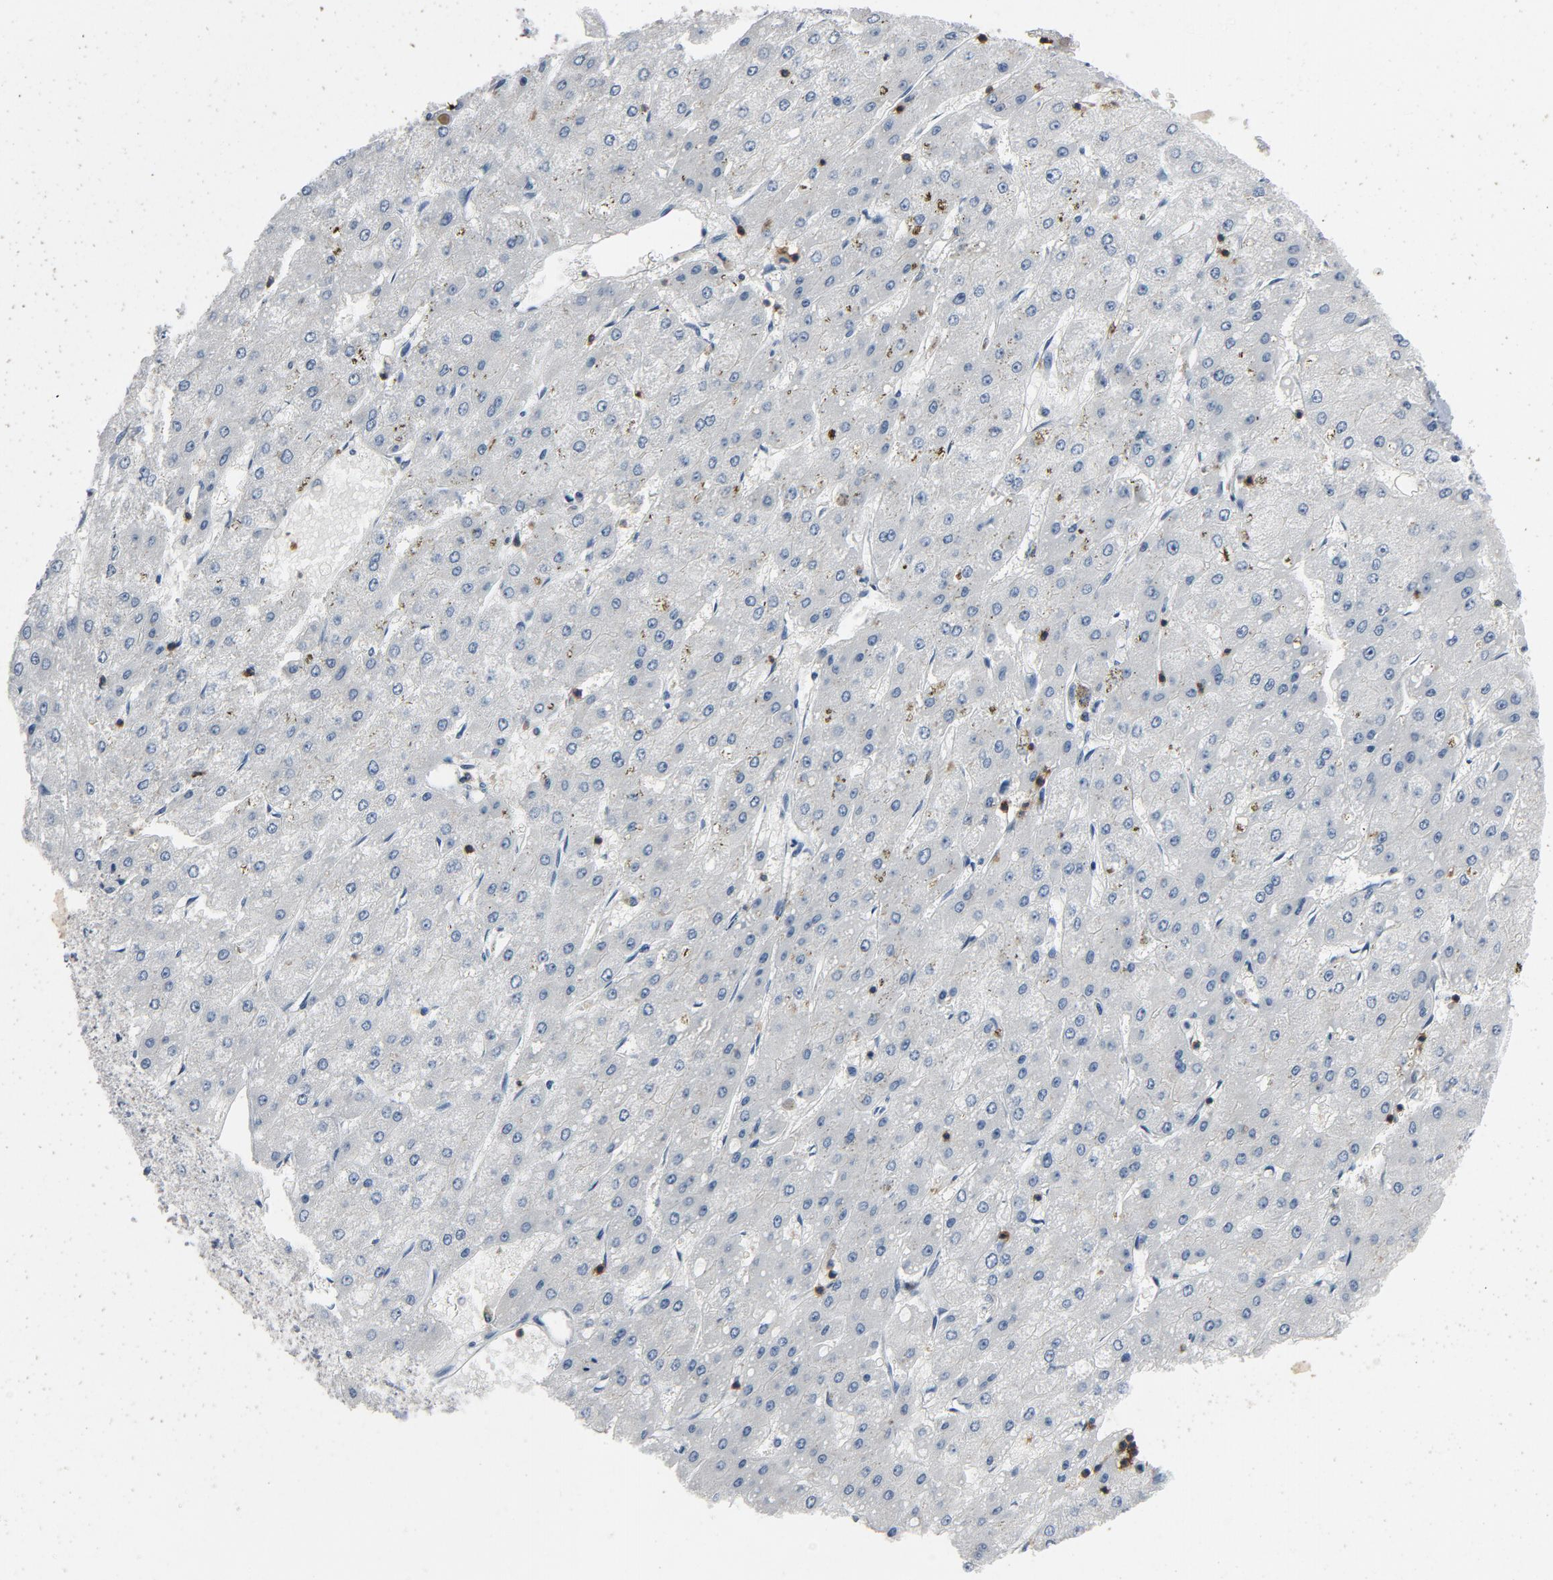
{"staining": {"intensity": "negative", "quantity": "none", "location": "none"}, "tissue": "liver cancer", "cell_type": "Tumor cells", "image_type": "cancer", "snomed": [{"axis": "morphology", "description": "Carcinoma, Hepatocellular, NOS"}, {"axis": "topography", "description": "Liver"}], "caption": "This is an IHC image of liver cancer. There is no positivity in tumor cells.", "gene": "LCK", "patient": {"sex": "female", "age": 52}}